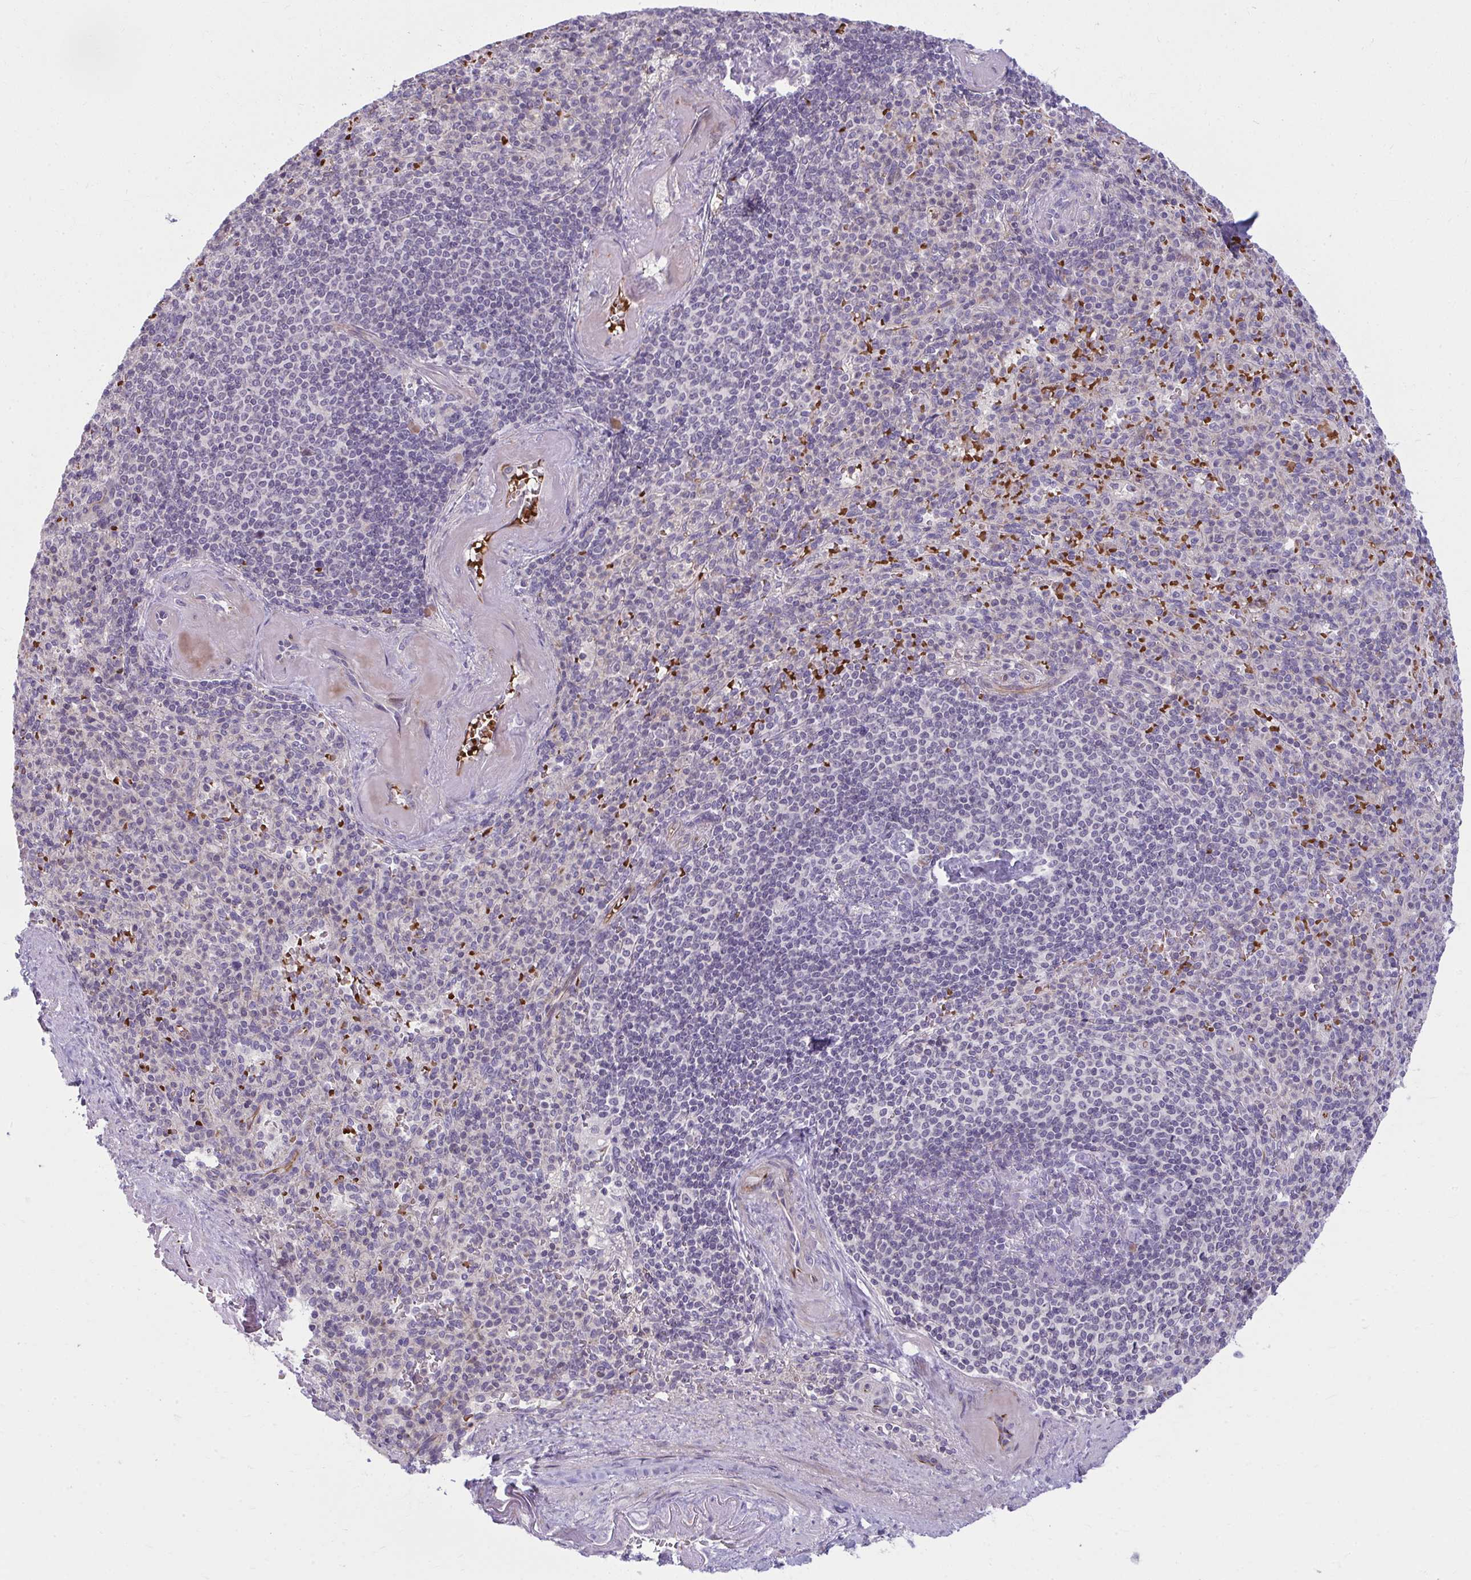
{"staining": {"intensity": "negative", "quantity": "none", "location": "none"}, "tissue": "spleen", "cell_type": "Cells in red pulp", "image_type": "normal", "snomed": [{"axis": "morphology", "description": "Normal tissue, NOS"}, {"axis": "topography", "description": "Spleen"}], "caption": "Immunohistochemistry (IHC) histopathology image of unremarkable spleen stained for a protein (brown), which exhibits no staining in cells in red pulp. (DAB (3,3'-diaminobenzidine) immunohistochemistry visualized using brightfield microscopy, high magnification).", "gene": "SLC14A1", "patient": {"sex": "female", "age": 74}}